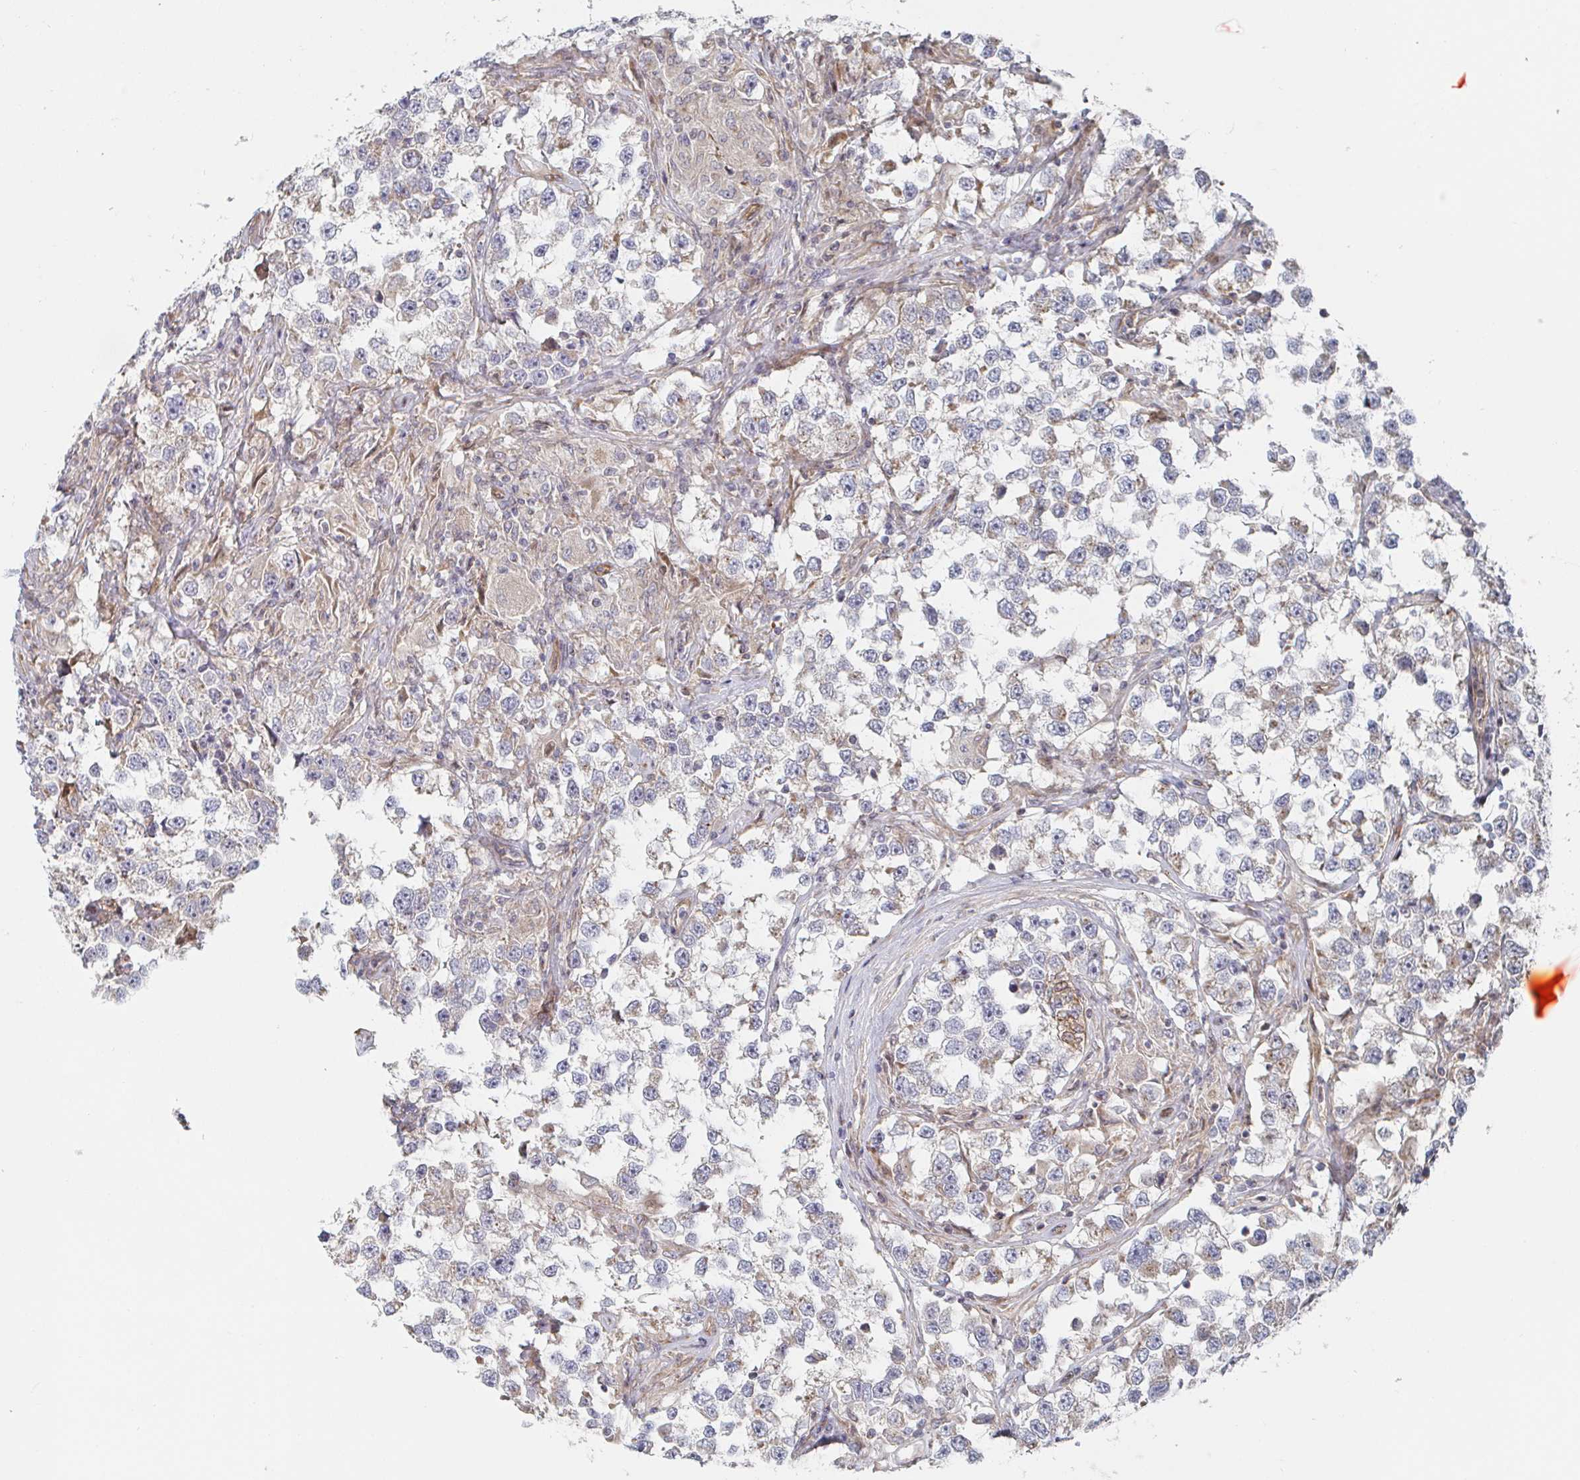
{"staining": {"intensity": "negative", "quantity": "none", "location": "none"}, "tissue": "testis cancer", "cell_type": "Tumor cells", "image_type": "cancer", "snomed": [{"axis": "morphology", "description": "Seminoma, NOS"}, {"axis": "topography", "description": "Testis"}], "caption": "IHC micrograph of testis cancer (seminoma) stained for a protein (brown), which displays no staining in tumor cells.", "gene": "DVL3", "patient": {"sex": "male", "age": 46}}